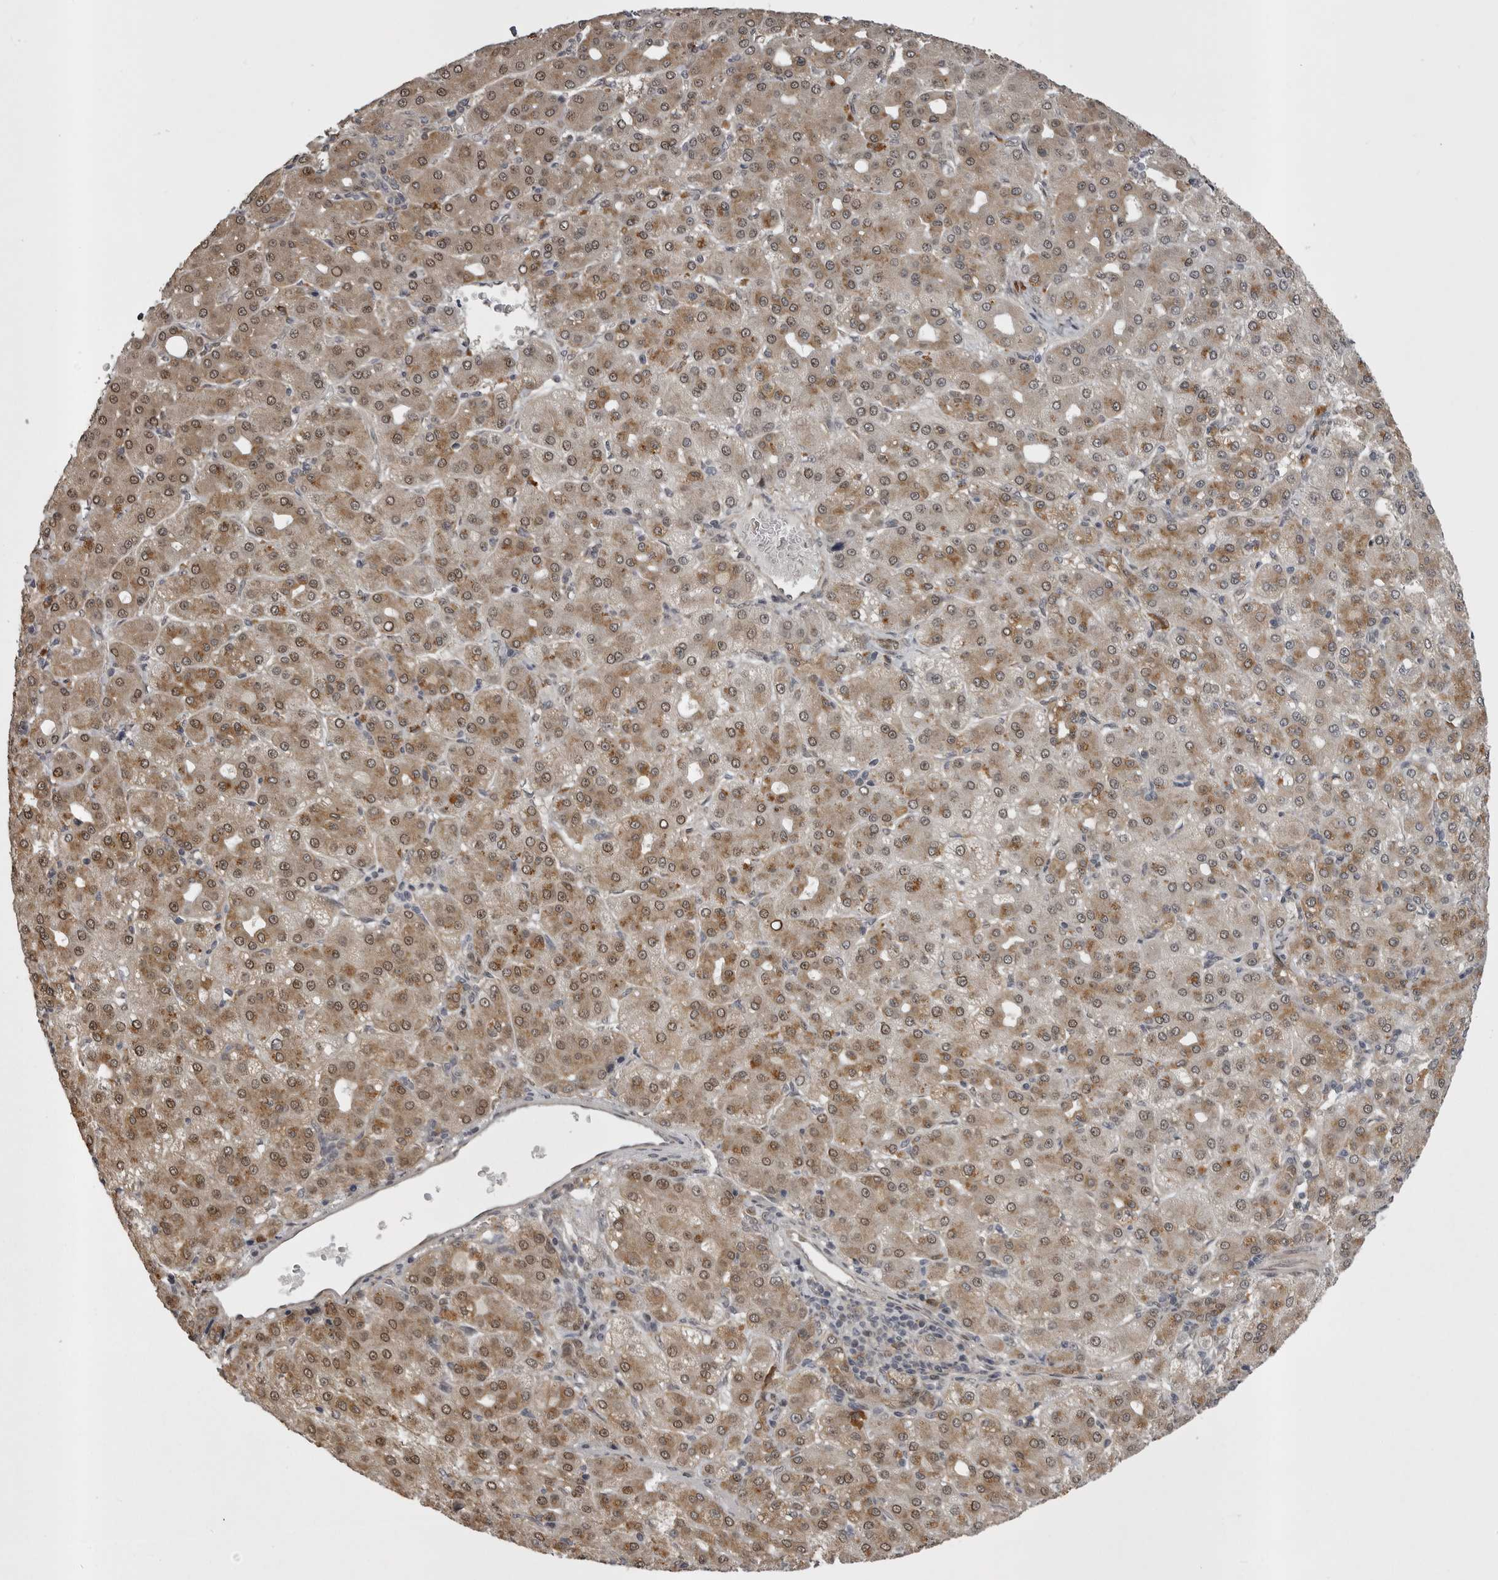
{"staining": {"intensity": "moderate", "quantity": ">75%", "location": "cytoplasmic/membranous,nuclear"}, "tissue": "liver cancer", "cell_type": "Tumor cells", "image_type": "cancer", "snomed": [{"axis": "morphology", "description": "Carcinoma, Hepatocellular, NOS"}, {"axis": "topography", "description": "Liver"}], "caption": "Liver cancer (hepatocellular carcinoma) was stained to show a protein in brown. There is medium levels of moderate cytoplasmic/membranous and nuclear staining in about >75% of tumor cells. (DAB IHC with brightfield microscopy, high magnification).", "gene": "SNX16", "patient": {"sex": "male", "age": 65}}